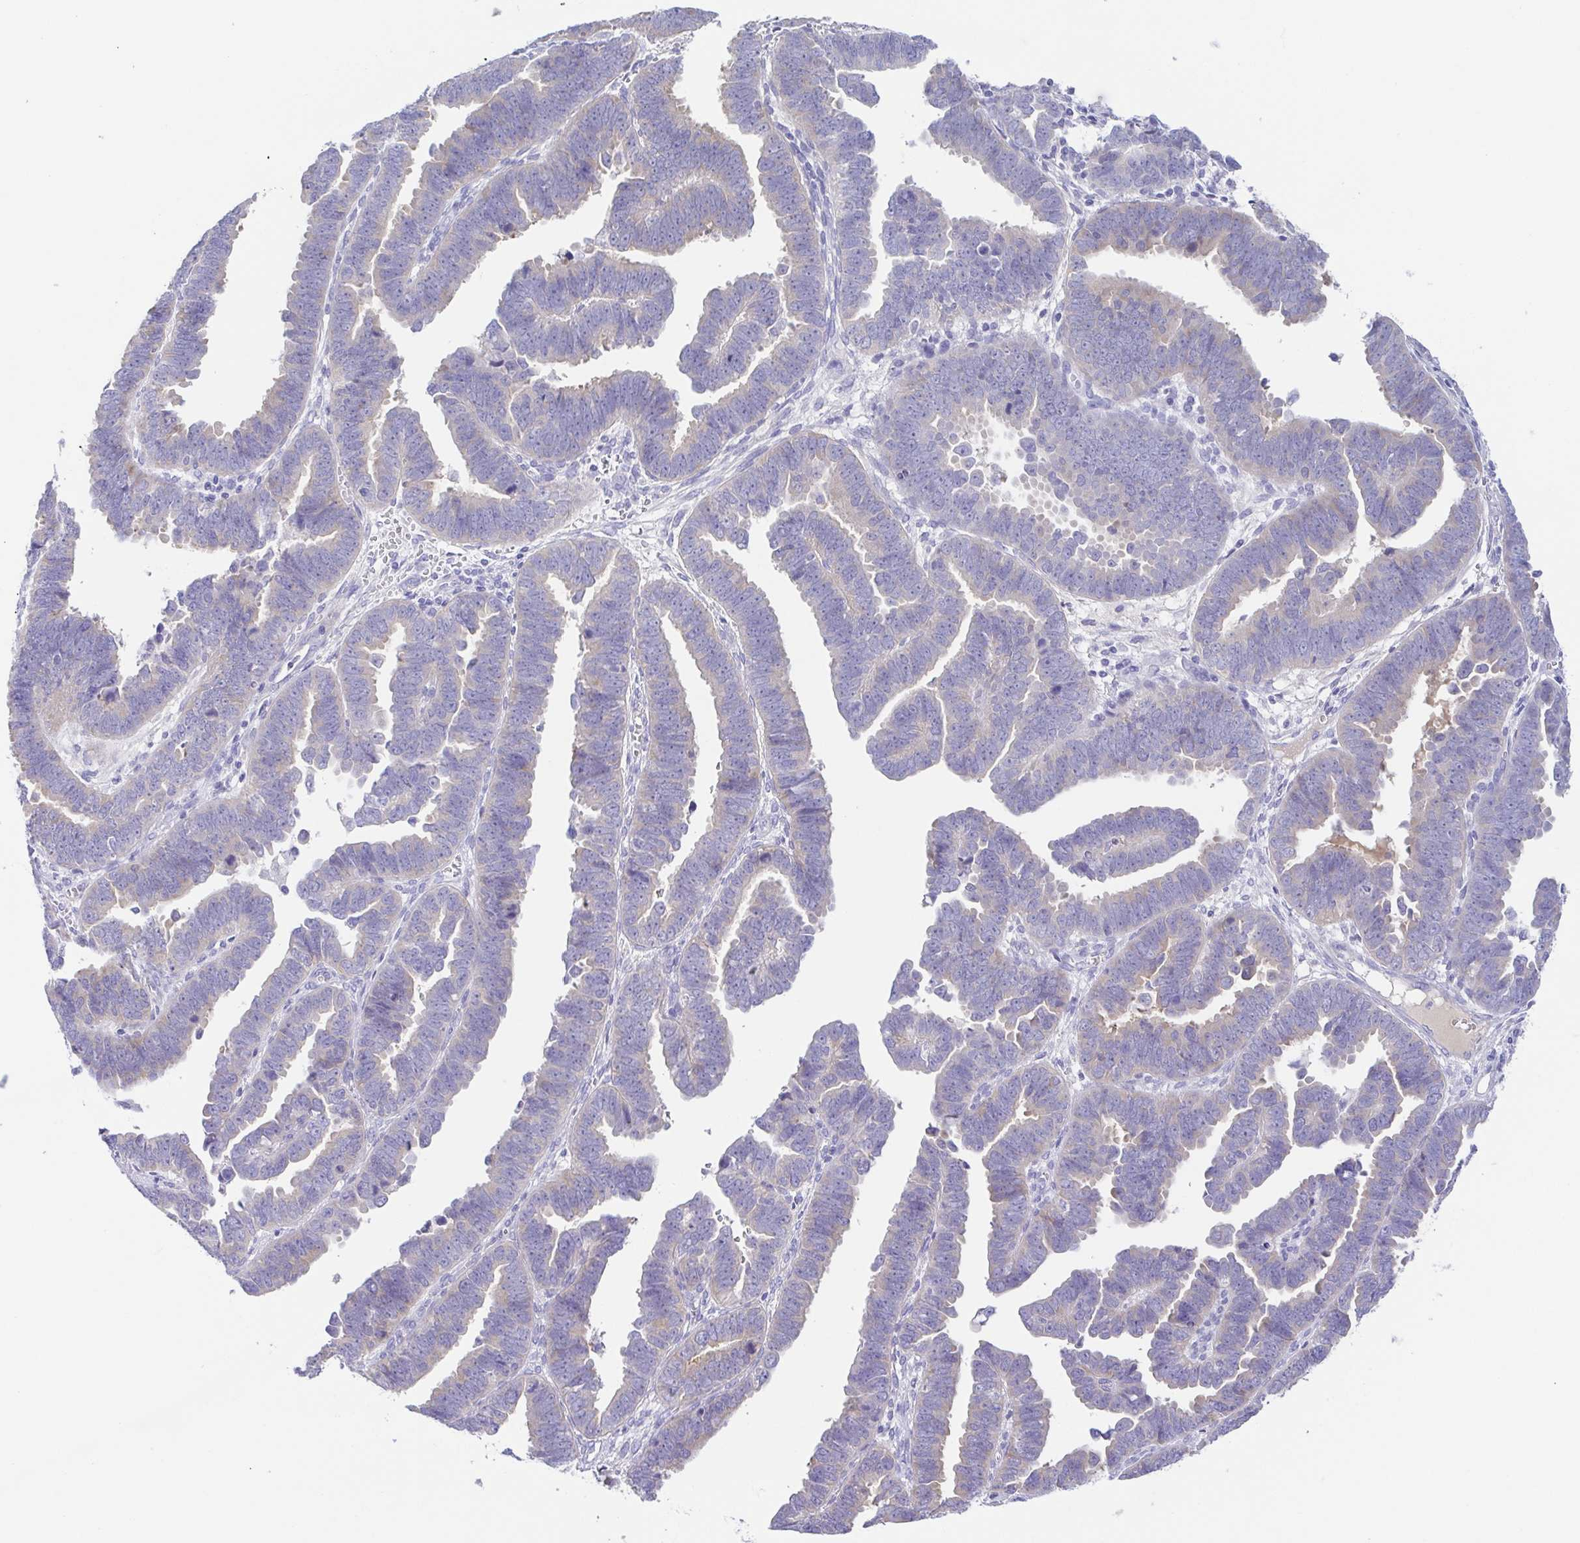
{"staining": {"intensity": "negative", "quantity": "none", "location": "none"}, "tissue": "endometrial cancer", "cell_type": "Tumor cells", "image_type": "cancer", "snomed": [{"axis": "morphology", "description": "Adenocarcinoma, NOS"}, {"axis": "topography", "description": "Endometrium"}], "caption": "The immunohistochemistry (IHC) micrograph has no significant staining in tumor cells of endometrial cancer (adenocarcinoma) tissue.", "gene": "A1BG", "patient": {"sex": "female", "age": 75}}